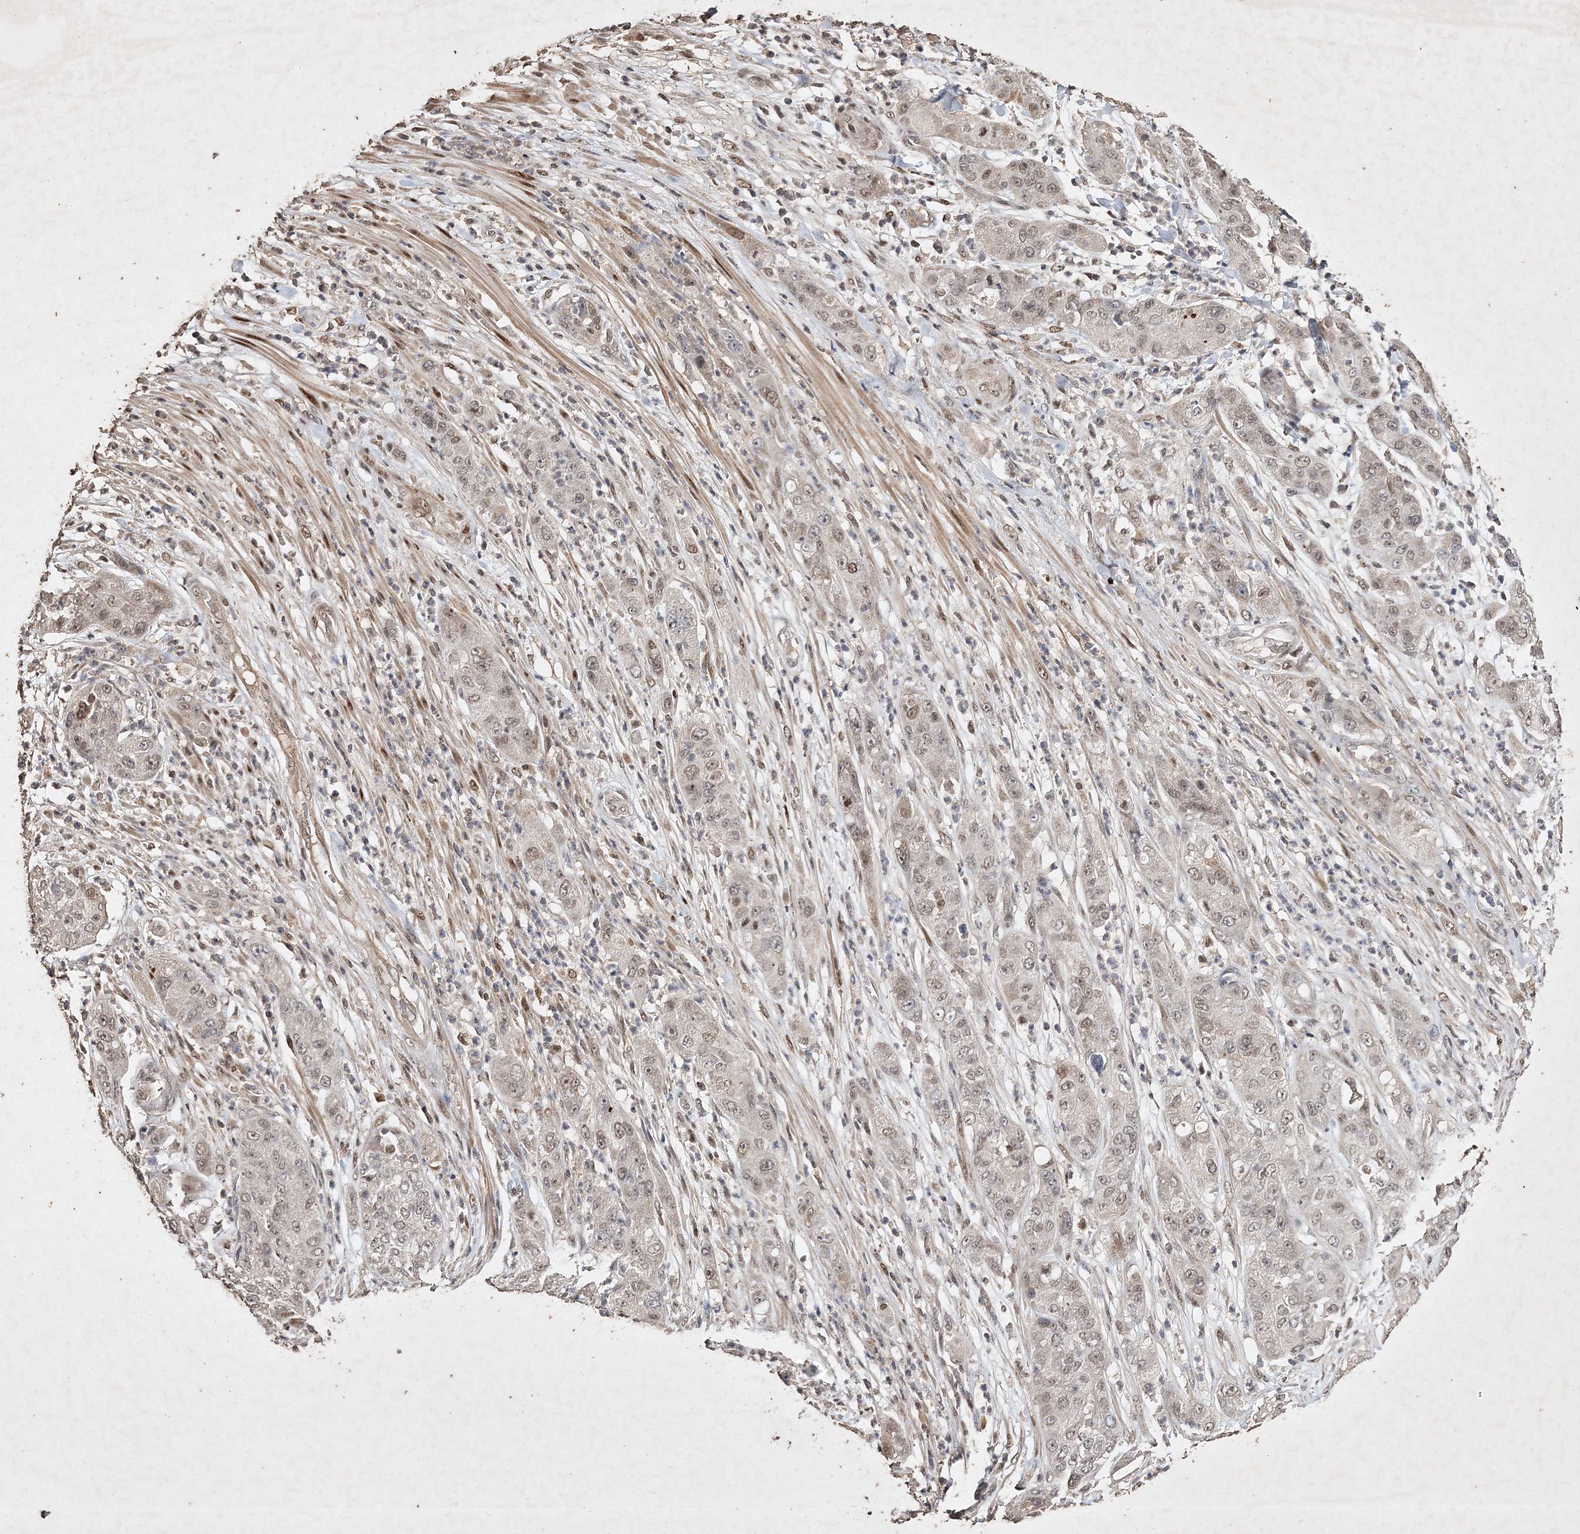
{"staining": {"intensity": "weak", "quantity": ">75%", "location": "nuclear"}, "tissue": "pancreatic cancer", "cell_type": "Tumor cells", "image_type": "cancer", "snomed": [{"axis": "morphology", "description": "Adenocarcinoma, NOS"}, {"axis": "topography", "description": "Pancreas"}], "caption": "Immunohistochemistry (IHC) staining of pancreatic cancer, which exhibits low levels of weak nuclear staining in approximately >75% of tumor cells indicating weak nuclear protein positivity. The staining was performed using DAB (brown) for protein detection and nuclei were counterstained in hematoxylin (blue).", "gene": "C3orf38", "patient": {"sex": "female", "age": 78}}